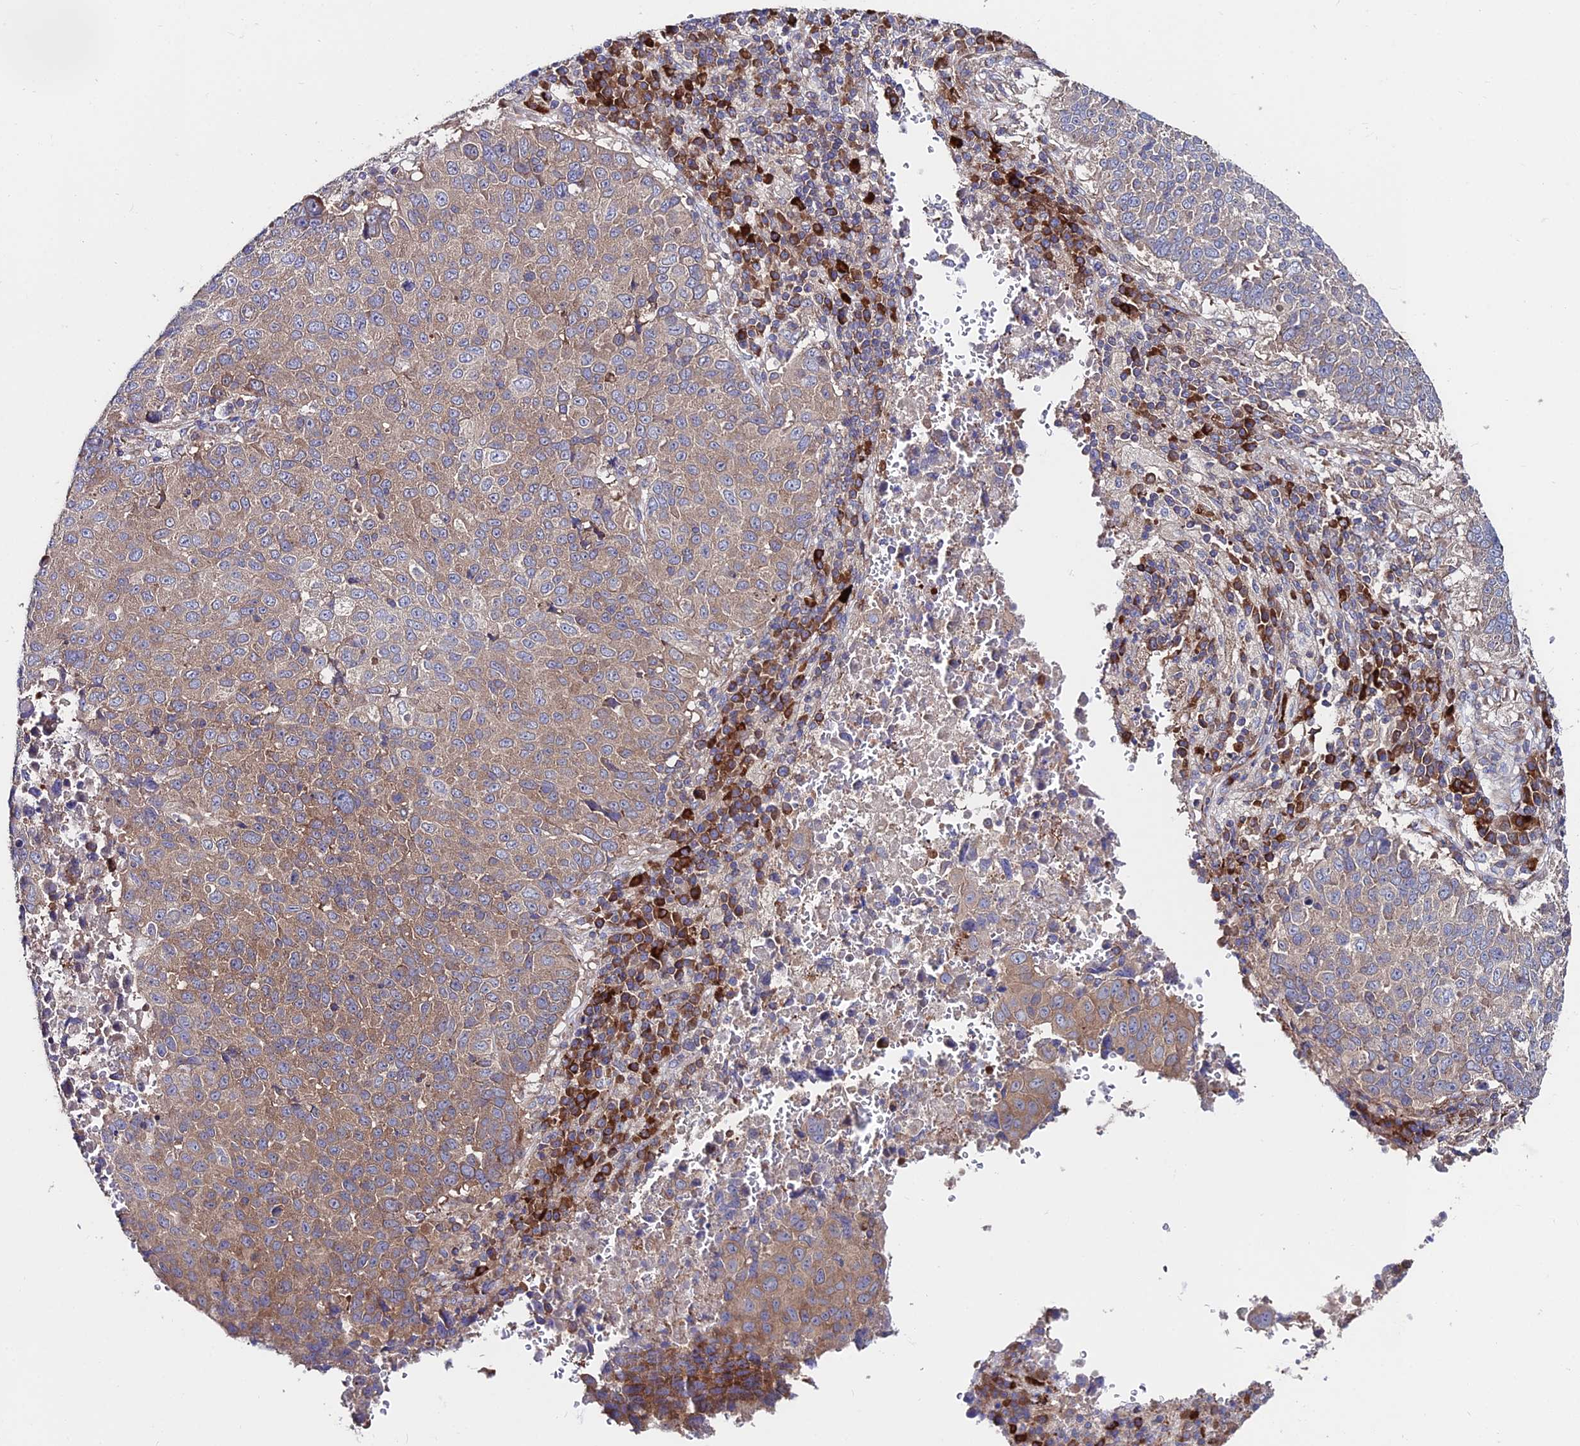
{"staining": {"intensity": "moderate", "quantity": "<25%", "location": "cytoplasmic/membranous"}, "tissue": "lung cancer", "cell_type": "Tumor cells", "image_type": "cancer", "snomed": [{"axis": "morphology", "description": "Squamous cell carcinoma, NOS"}, {"axis": "topography", "description": "Lung"}], "caption": "A high-resolution micrograph shows immunohistochemistry (IHC) staining of lung squamous cell carcinoma, which demonstrates moderate cytoplasmic/membranous expression in about <25% of tumor cells.", "gene": "EIF3K", "patient": {"sex": "male", "age": 73}}